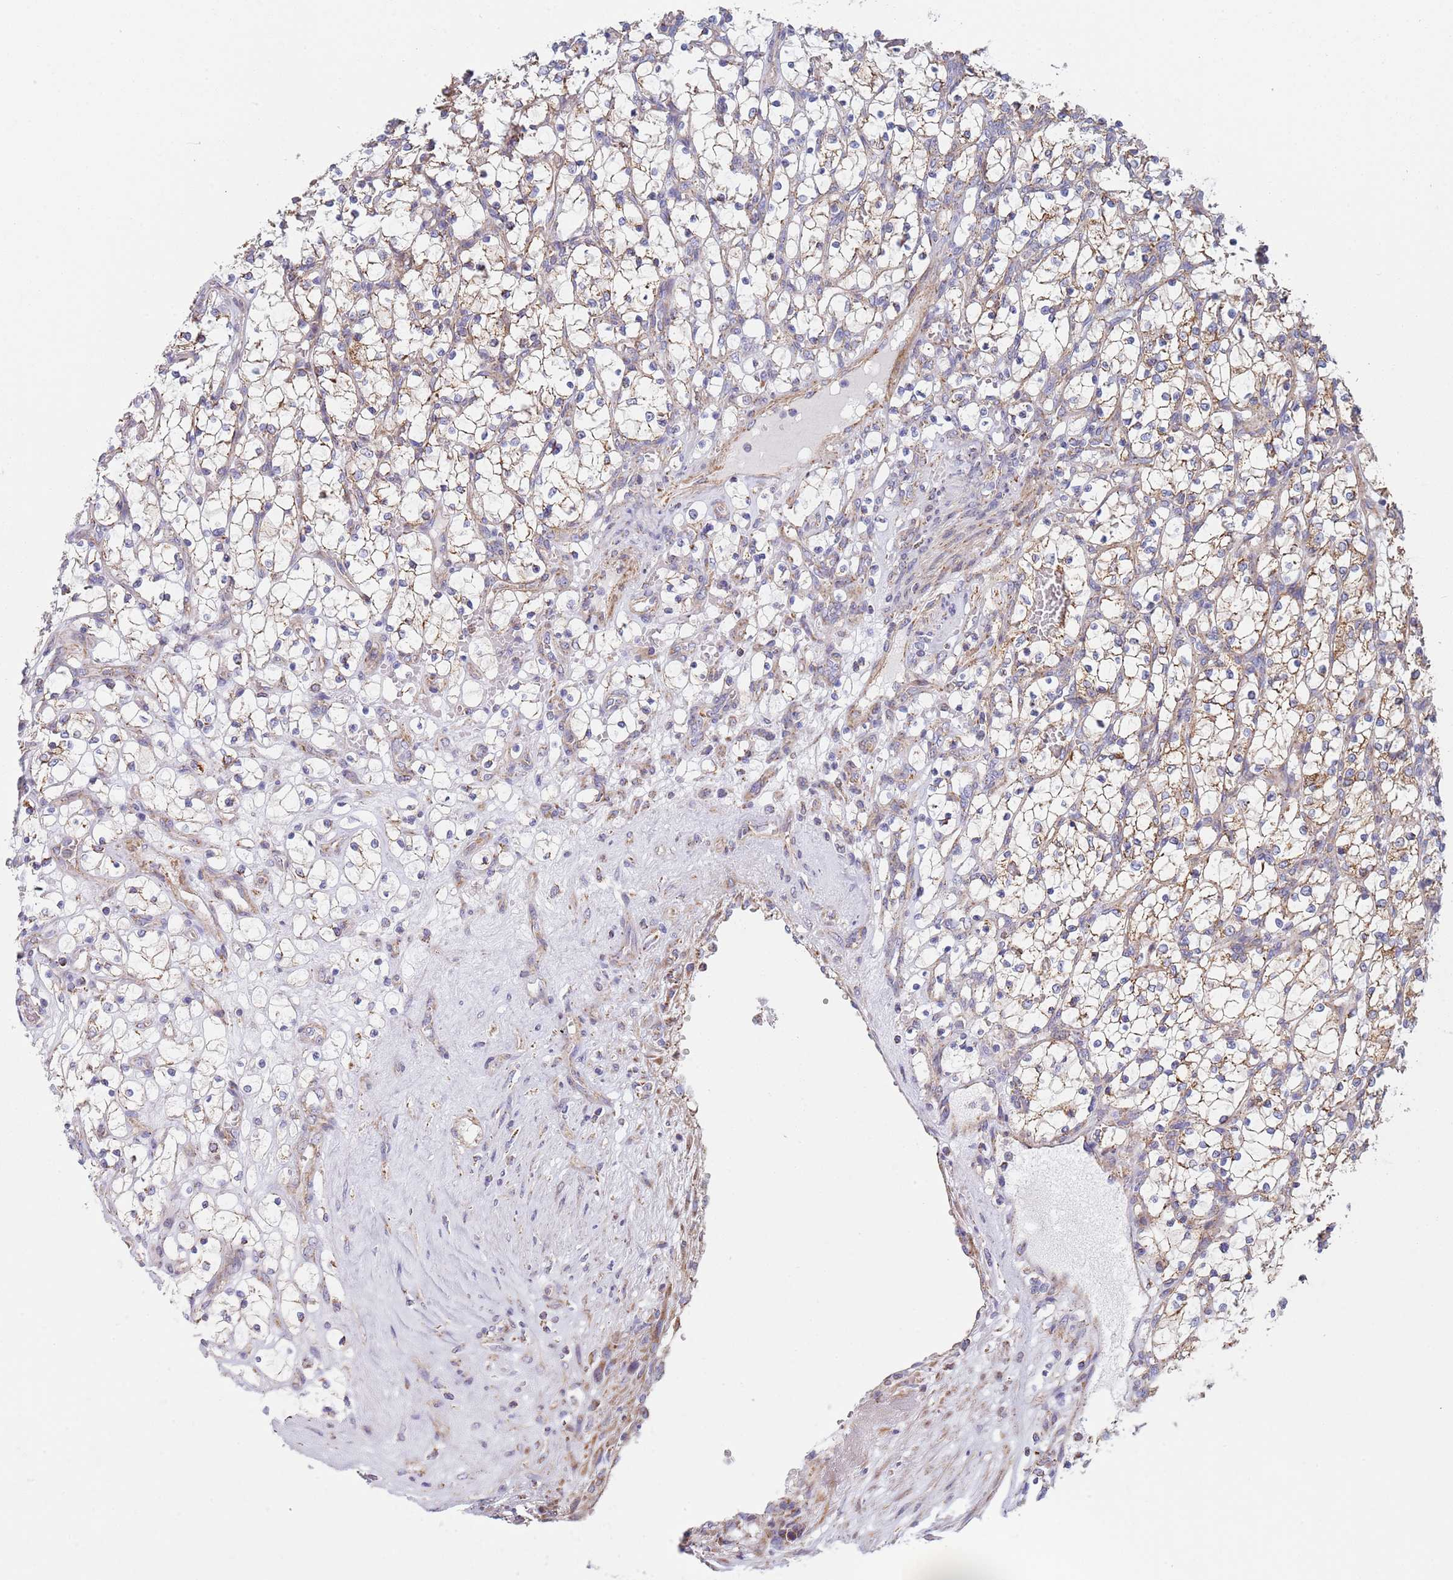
{"staining": {"intensity": "weak", "quantity": "25%-75%", "location": "cytoplasmic/membranous"}, "tissue": "renal cancer", "cell_type": "Tumor cells", "image_type": "cancer", "snomed": [{"axis": "morphology", "description": "Adenocarcinoma, NOS"}, {"axis": "topography", "description": "Kidney"}], "caption": "About 25%-75% of tumor cells in adenocarcinoma (renal) demonstrate weak cytoplasmic/membranous protein staining as visualized by brown immunohistochemical staining.", "gene": "PWWP3A", "patient": {"sex": "female", "age": 69}}